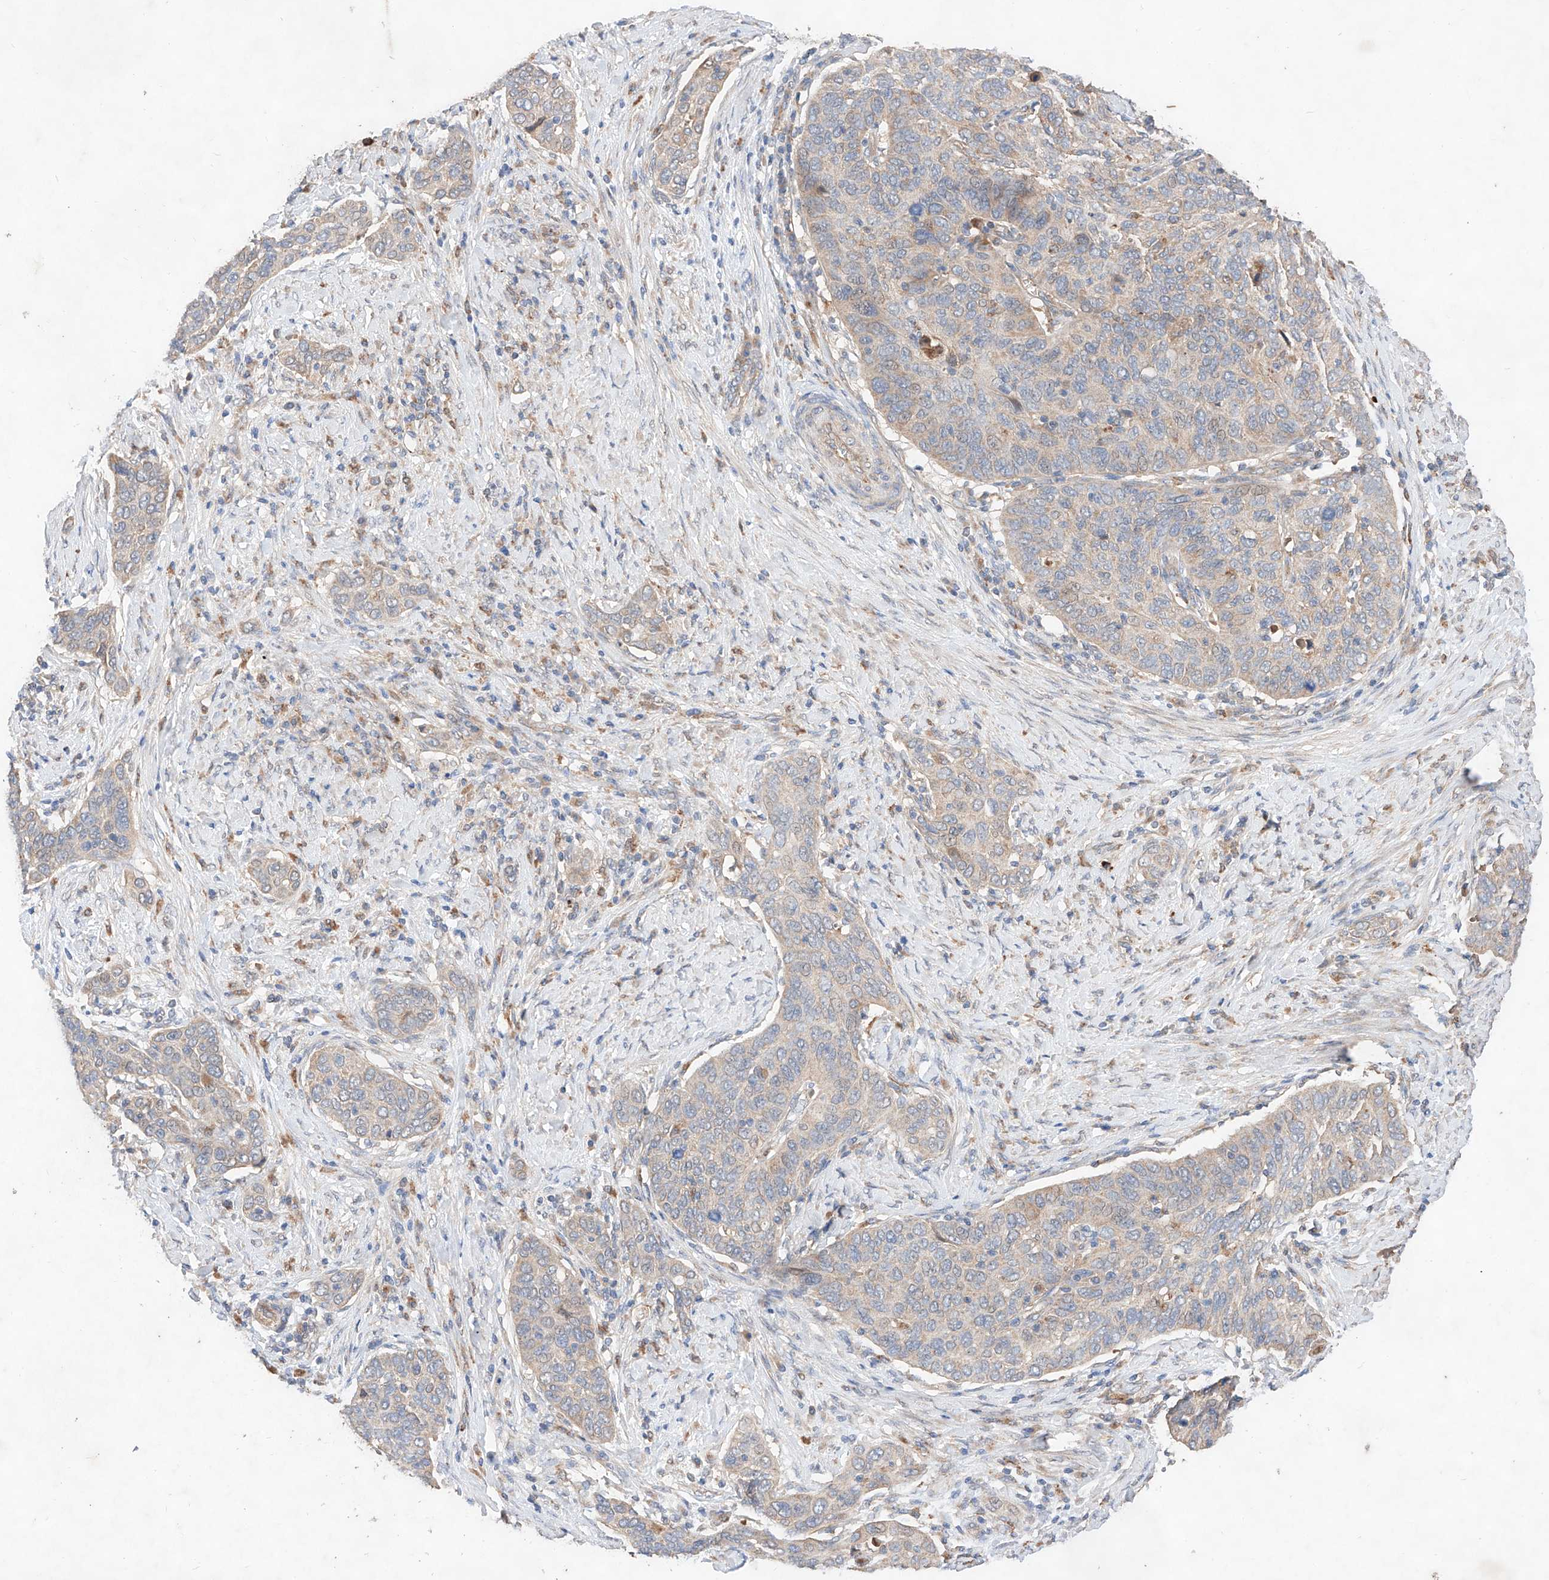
{"staining": {"intensity": "negative", "quantity": "none", "location": "none"}, "tissue": "cervical cancer", "cell_type": "Tumor cells", "image_type": "cancer", "snomed": [{"axis": "morphology", "description": "Squamous cell carcinoma, NOS"}, {"axis": "topography", "description": "Cervix"}], "caption": "The immunohistochemistry micrograph has no significant staining in tumor cells of cervical squamous cell carcinoma tissue.", "gene": "C6orf62", "patient": {"sex": "female", "age": 60}}